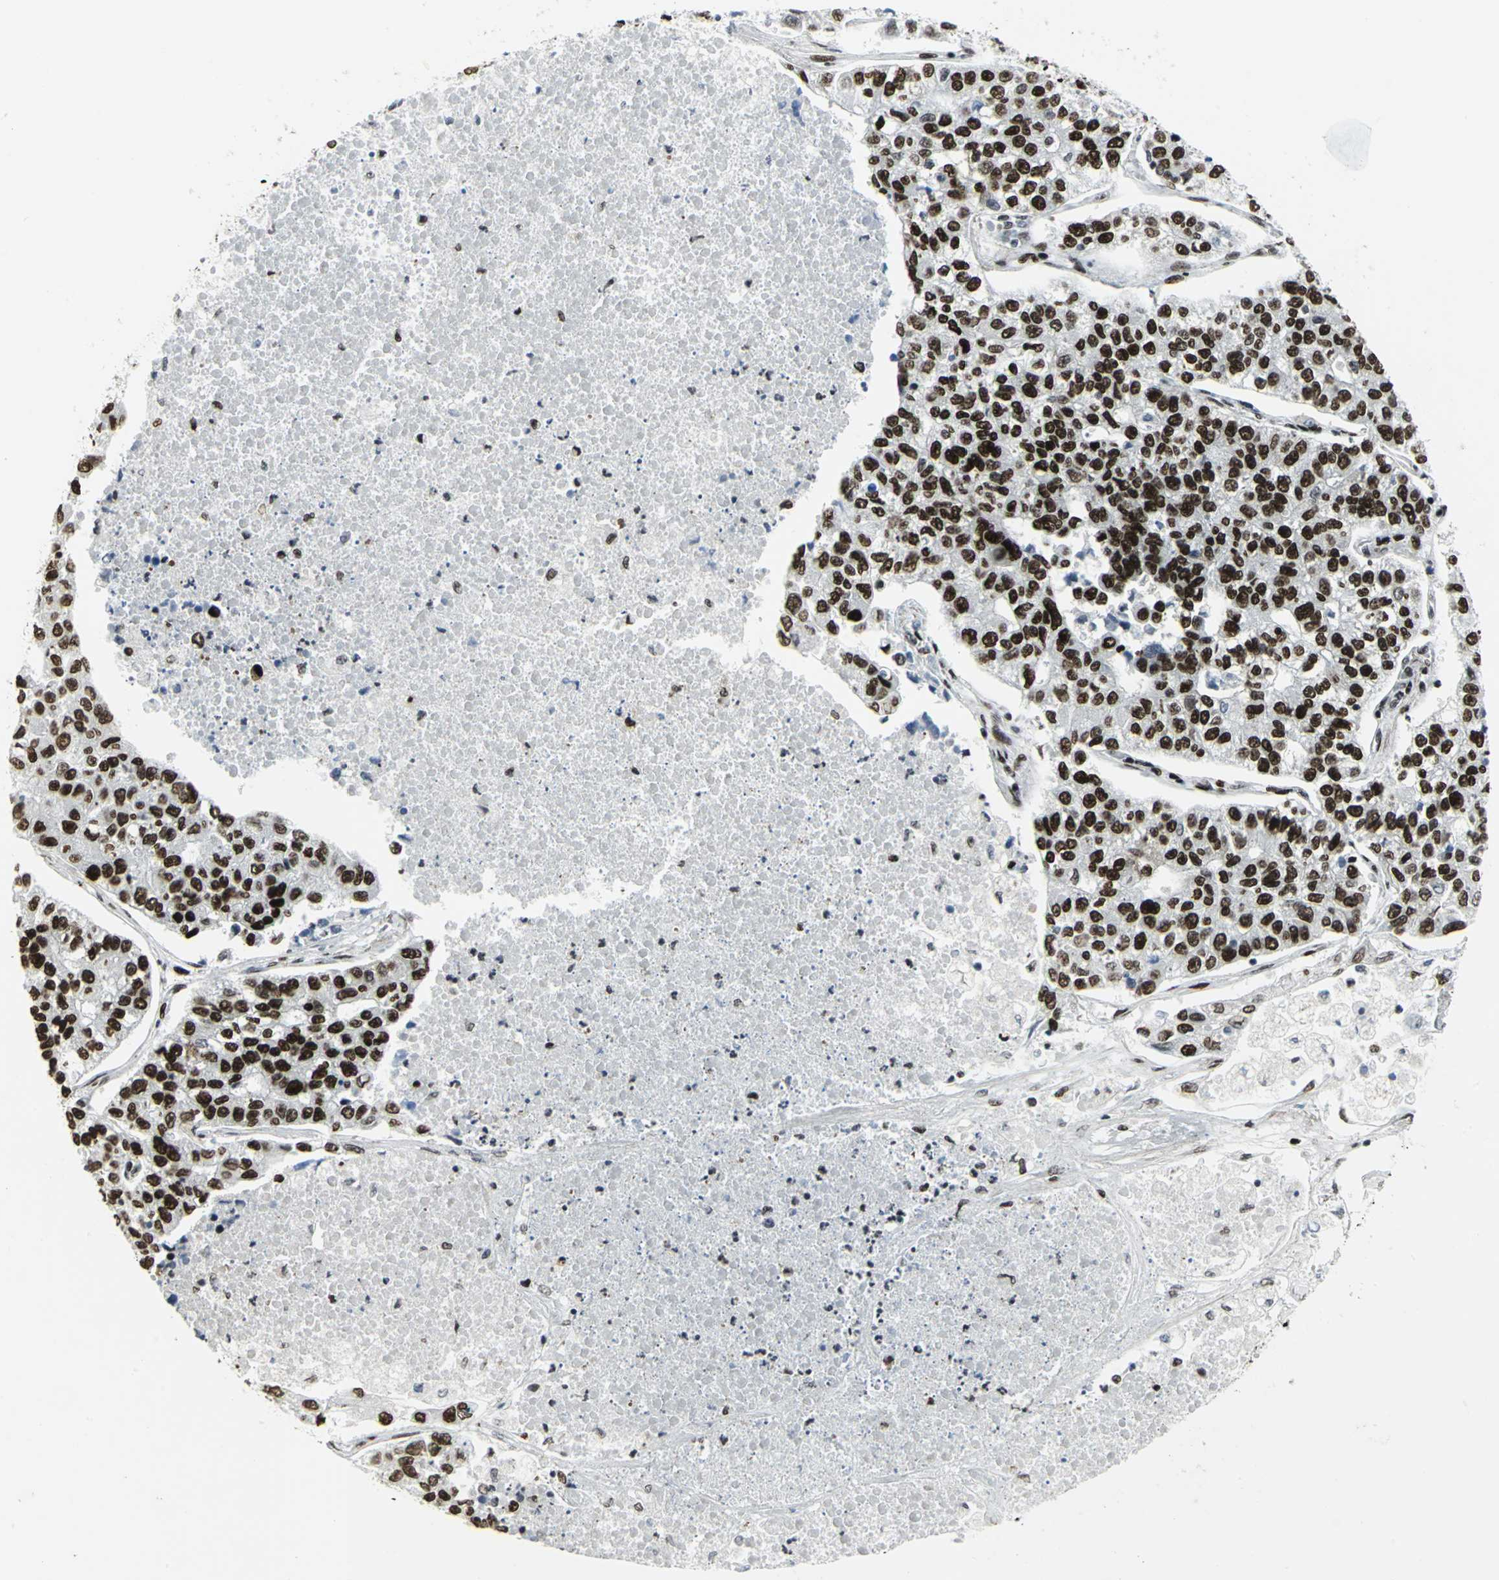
{"staining": {"intensity": "strong", "quantity": ">75%", "location": "nuclear"}, "tissue": "lung cancer", "cell_type": "Tumor cells", "image_type": "cancer", "snomed": [{"axis": "morphology", "description": "Adenocarcinoma, NOS"}, {"axis": "topography", "description": "Lung"}], "caption": "Human lung cancer (adenocarcinoma) stained with a brown dye displays strong nuclear positive positivity in about >75% of tumor cells.", "gene": "SMARCA4", "patient": {"sex": "male", "age": 49}}